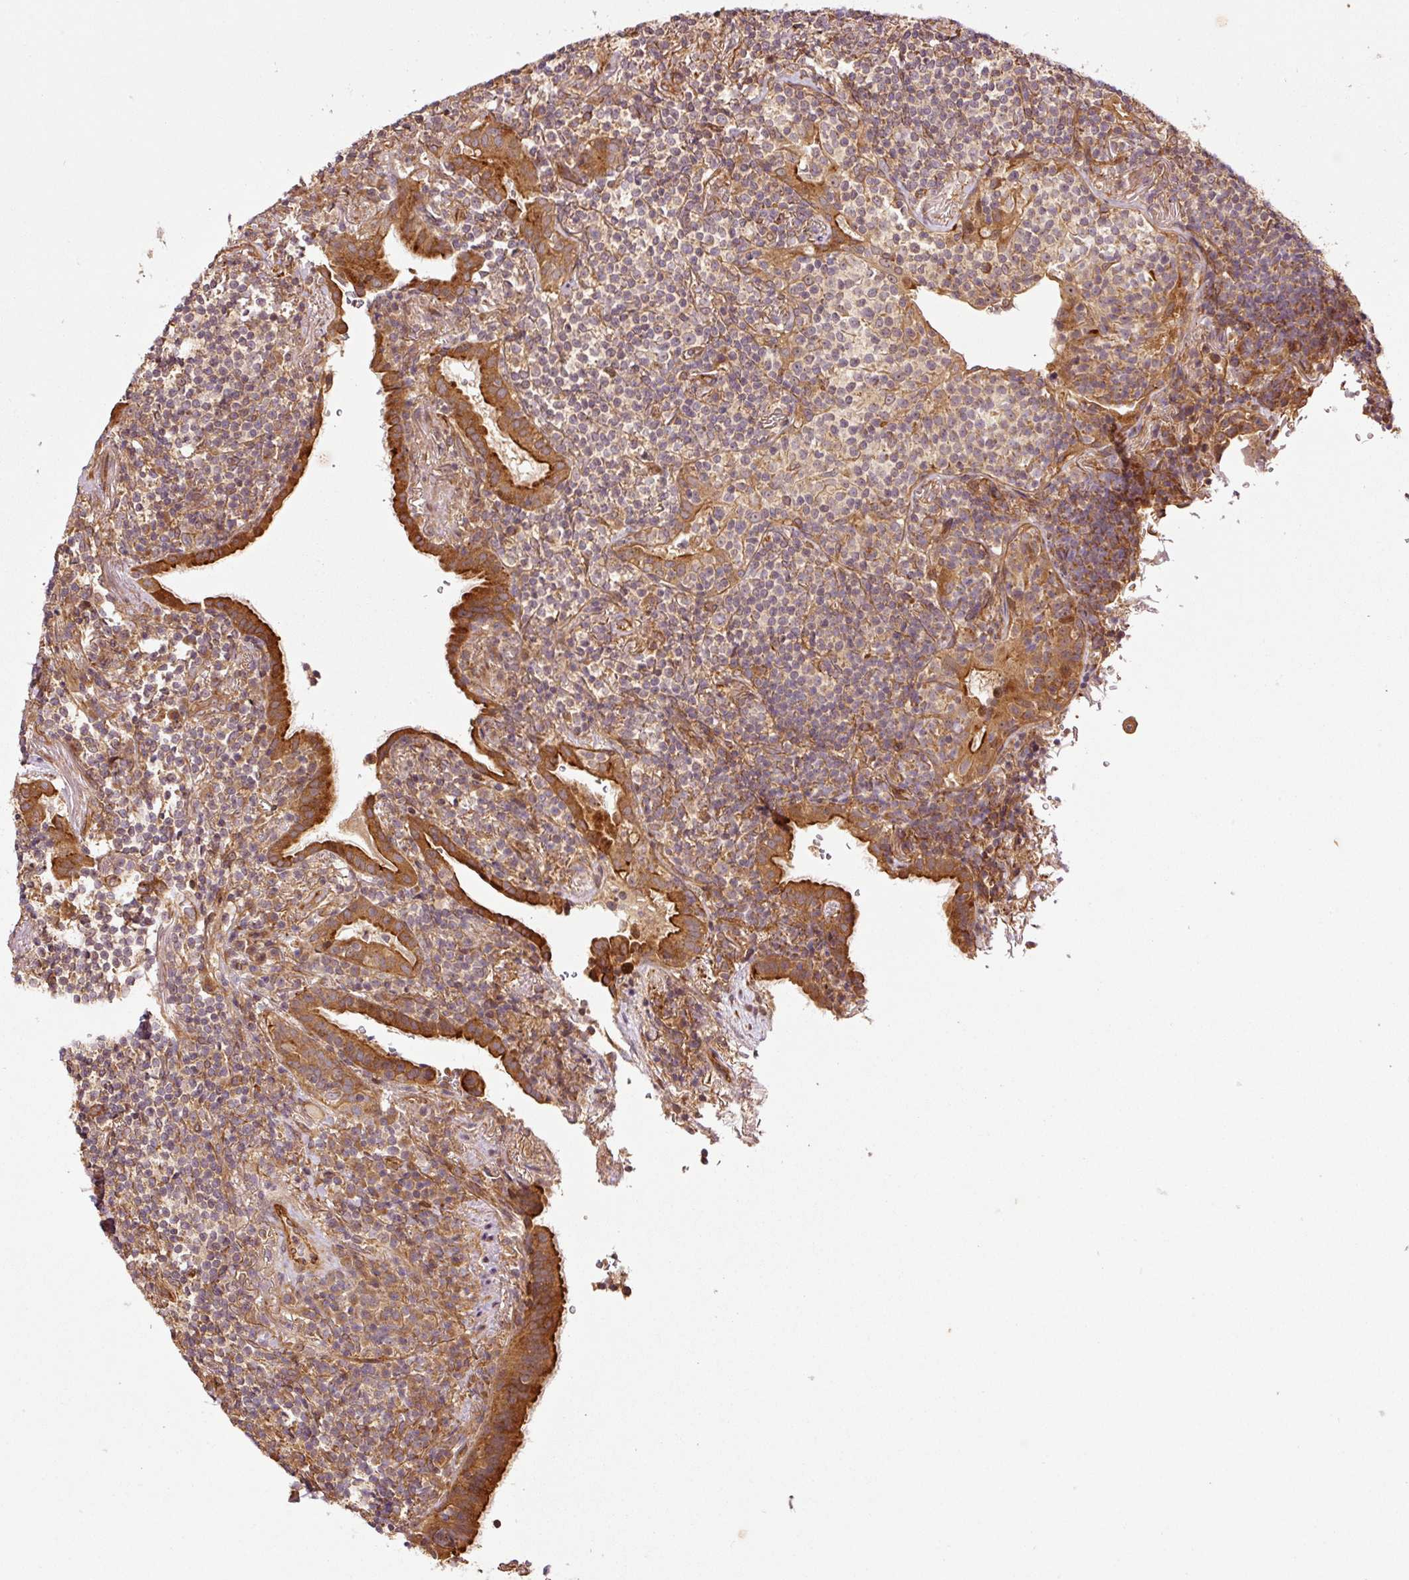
{"staining": {"intensity": "negative", "quantity": "none", "location": "none"}, "tissue": "lymphoma", "cell_type": "Tumor cells", "image_type": "cancer", "snomed": [{"axis": "morphology", "description": "Malignant lymphoma, non-Hodgkin's type, Low grade"}, {"axis": "topography", "description": "Lung"}], "caption": "The IHC micrograph has no significant expression in tumor cells of lymphoma tissue.", "gene": "OXER1", "patient": {"sex": "female", "age": 71}}